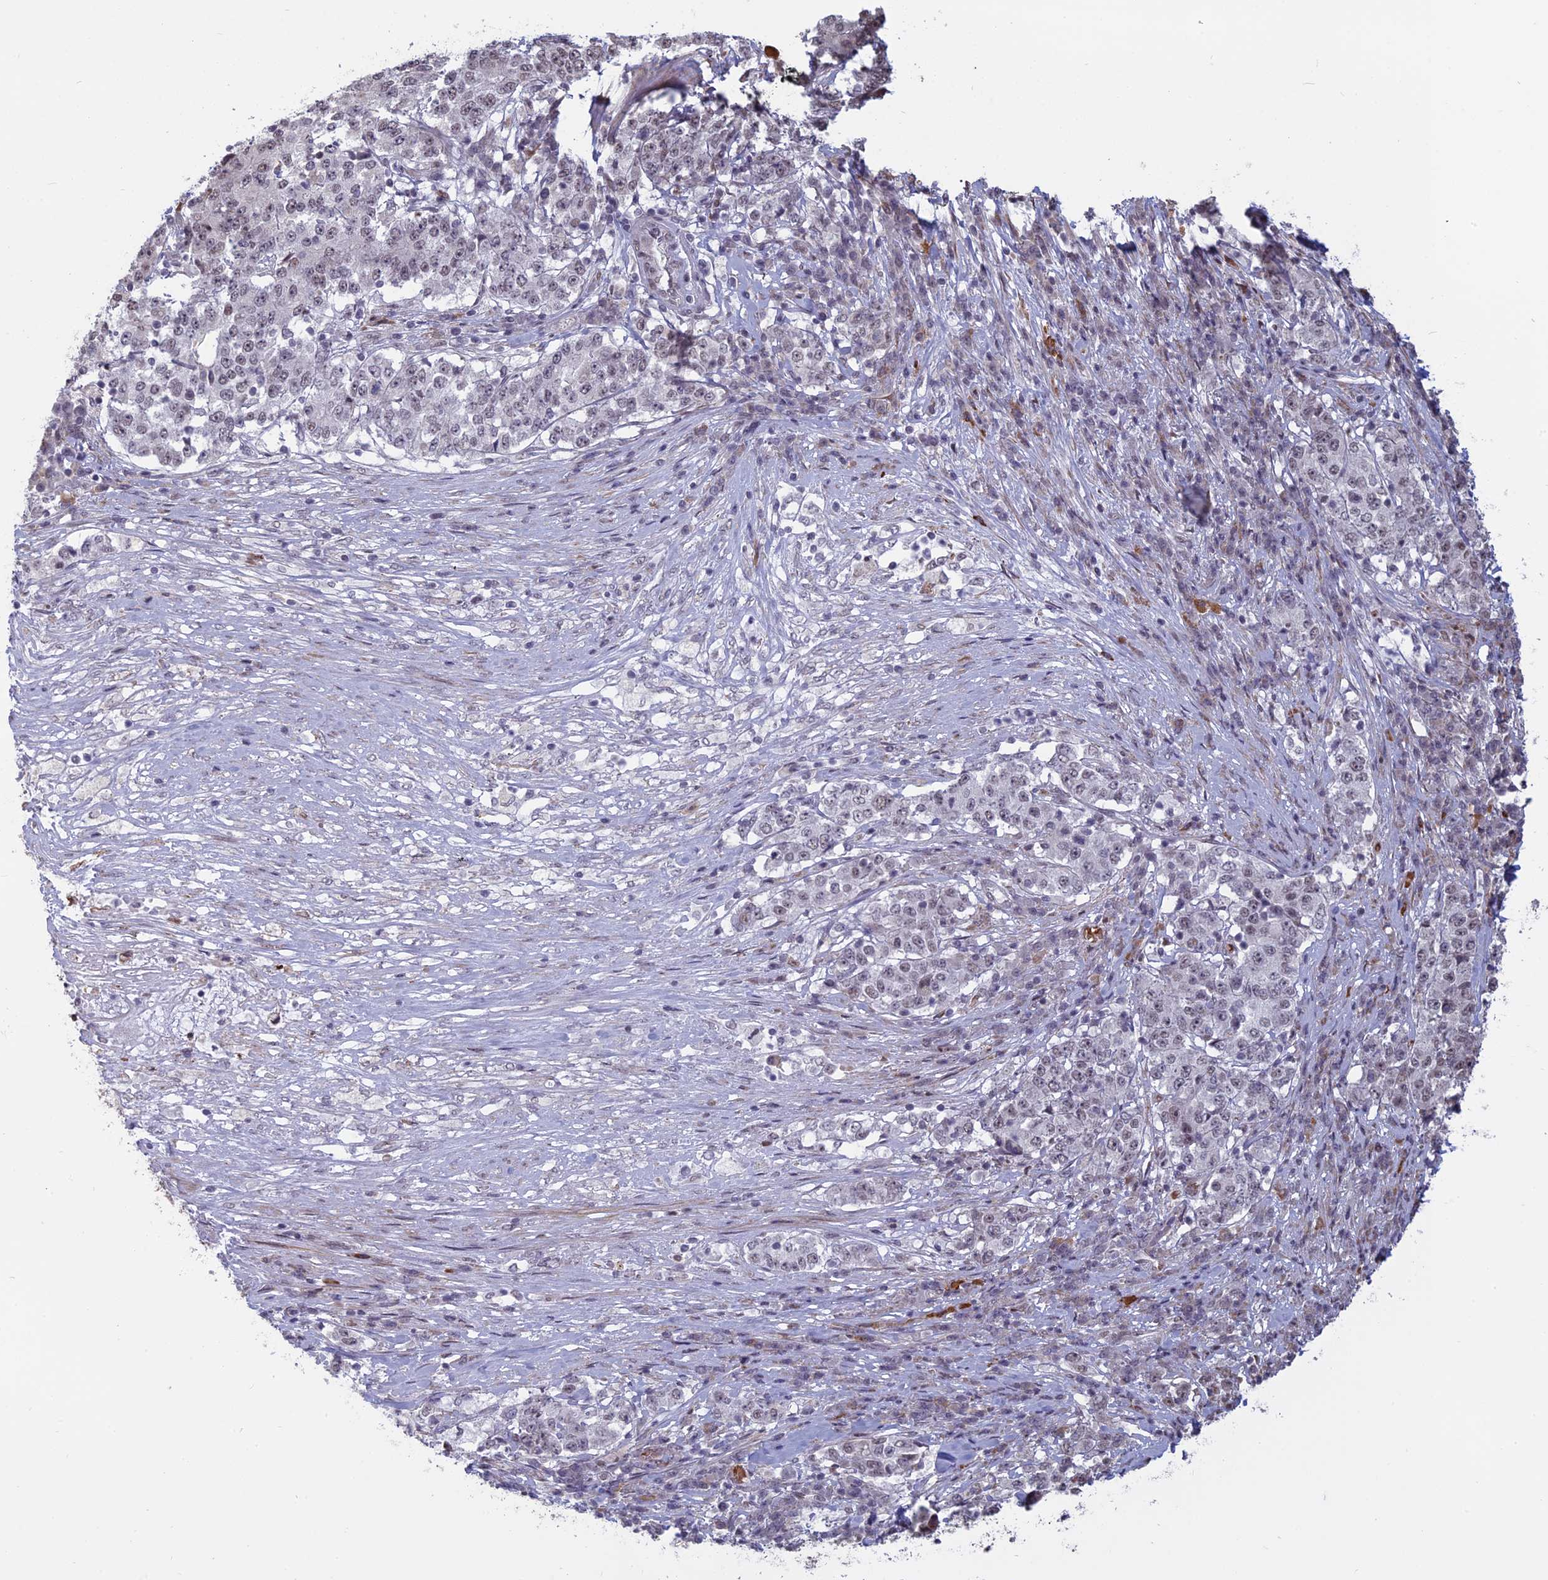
{"staining": {"intensity": "weak", "quantity": "<25%", "location": "nuclear"}, "tissue": "stomach cancer", "cell_type": "Tumor cells", "image_type": "cancer", "snomed": [{"axis": "morphology", "description": "Adenocarcinoma, NOS"}, {"axis": "topography", "description": "Stomach"}], "caption": "An immunohistochemistry micrograph of stomach cancer is shown. There is no staining in tumor cells of stomach cancer. (DAB (3,3'-diaminobenzidine) IHC visualized using brightfield microscopy, high magnification).", "gene": "MFAP1", "patient": {"sex": "male", "age": 59}}